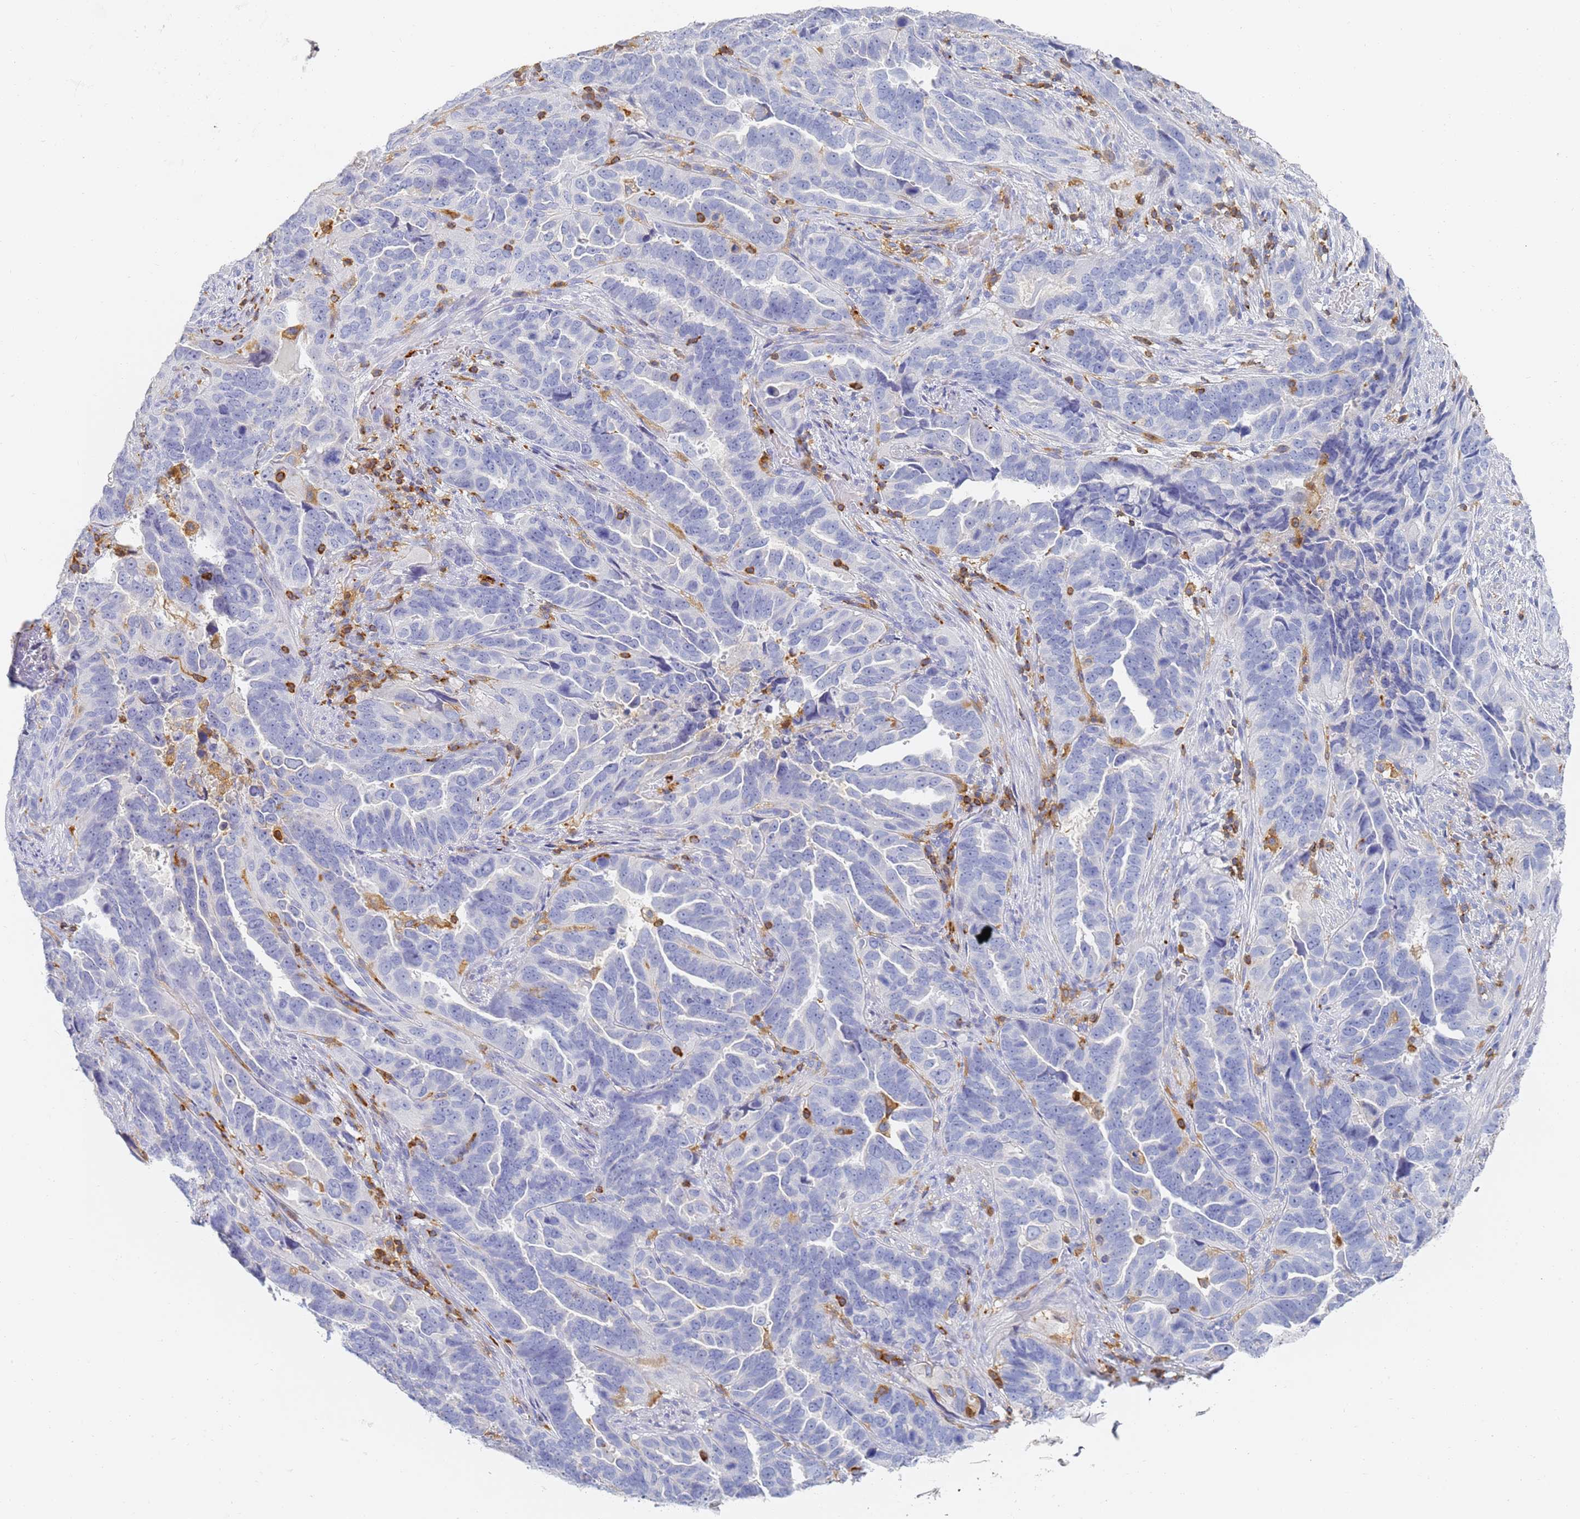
{"staining": {"intensity": "negative", "quantity": "none", "location": "none"}, "tissue": "endometrial cancer", "cell_type": "Tumor cells", "image_type": "cancer", "snomed": [{"axis": "morphology", "description": "Adenocarcinoma, NOS"}, {"axis": "topography", "description": "Endometrium"}], "caption": "The histopathology image shows no significant staining in tumor cells of endometrial cancer (adenocarcinoma). (DAB (3,3'-diaminobenzidine) IHC, high magnification).", "gene": "BIN2", "patient": {"sex": "female", "age": 65}}